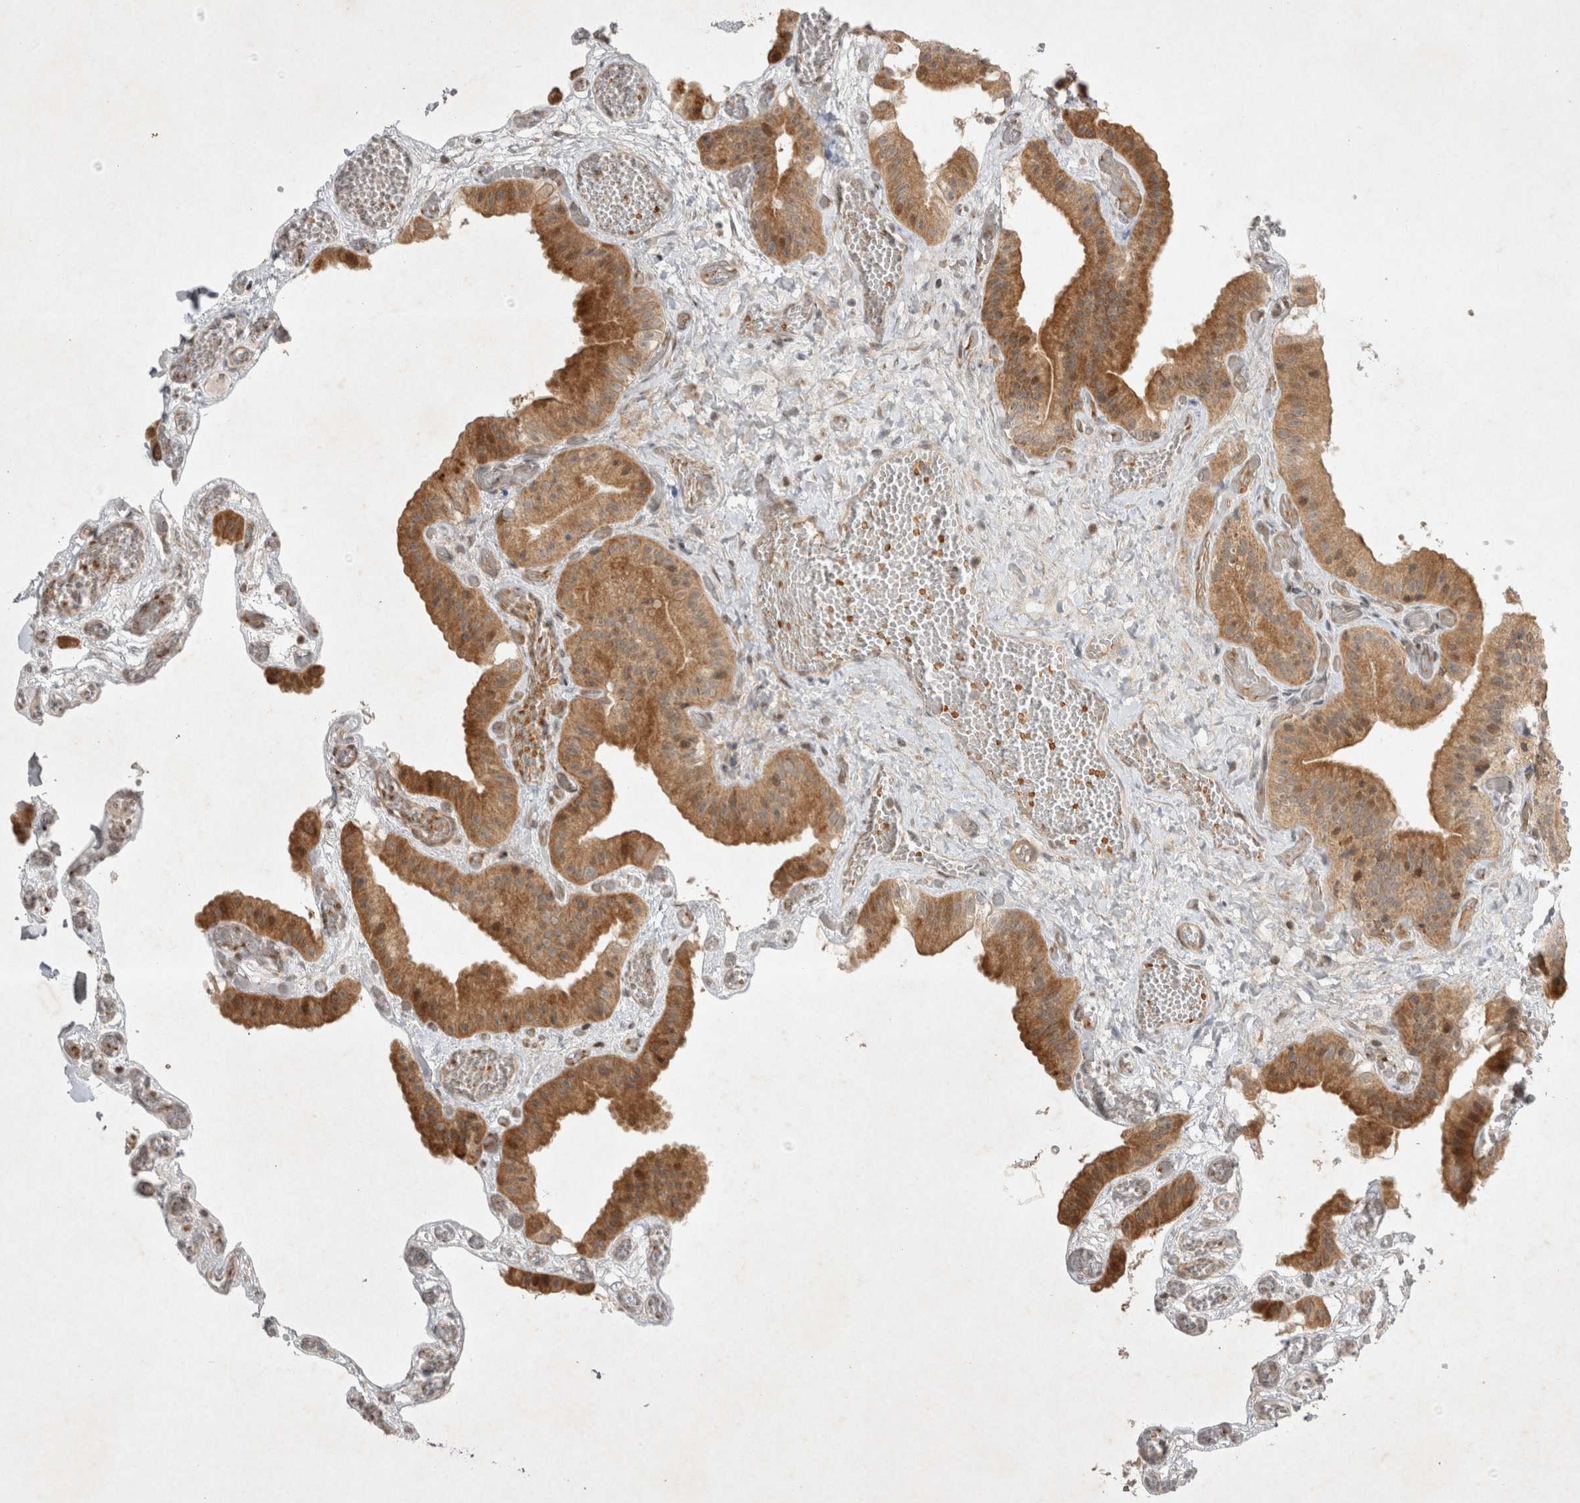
{"staining": {"intensity": "moderate", "quantity": ">75%", "location": "cytoplasmic/membranous,nuclear"}, "tissue": "gallbladder", "cell_type": "Glandular cells", "image_type": "normal", "snomed": [{"axis": "morphology", "description": "Normal tissue, NOS"}, {"axis": "topography", "description": "Gallbladder"}], "caption": "The immunohistochemical stain highlights moderate cytoplasmic/membranous,nuclear positivity in glandular cells of unremarkable gallbladder.", "gene": "EIF2AK1", "patient": {"sex": "female", "age": 64}}